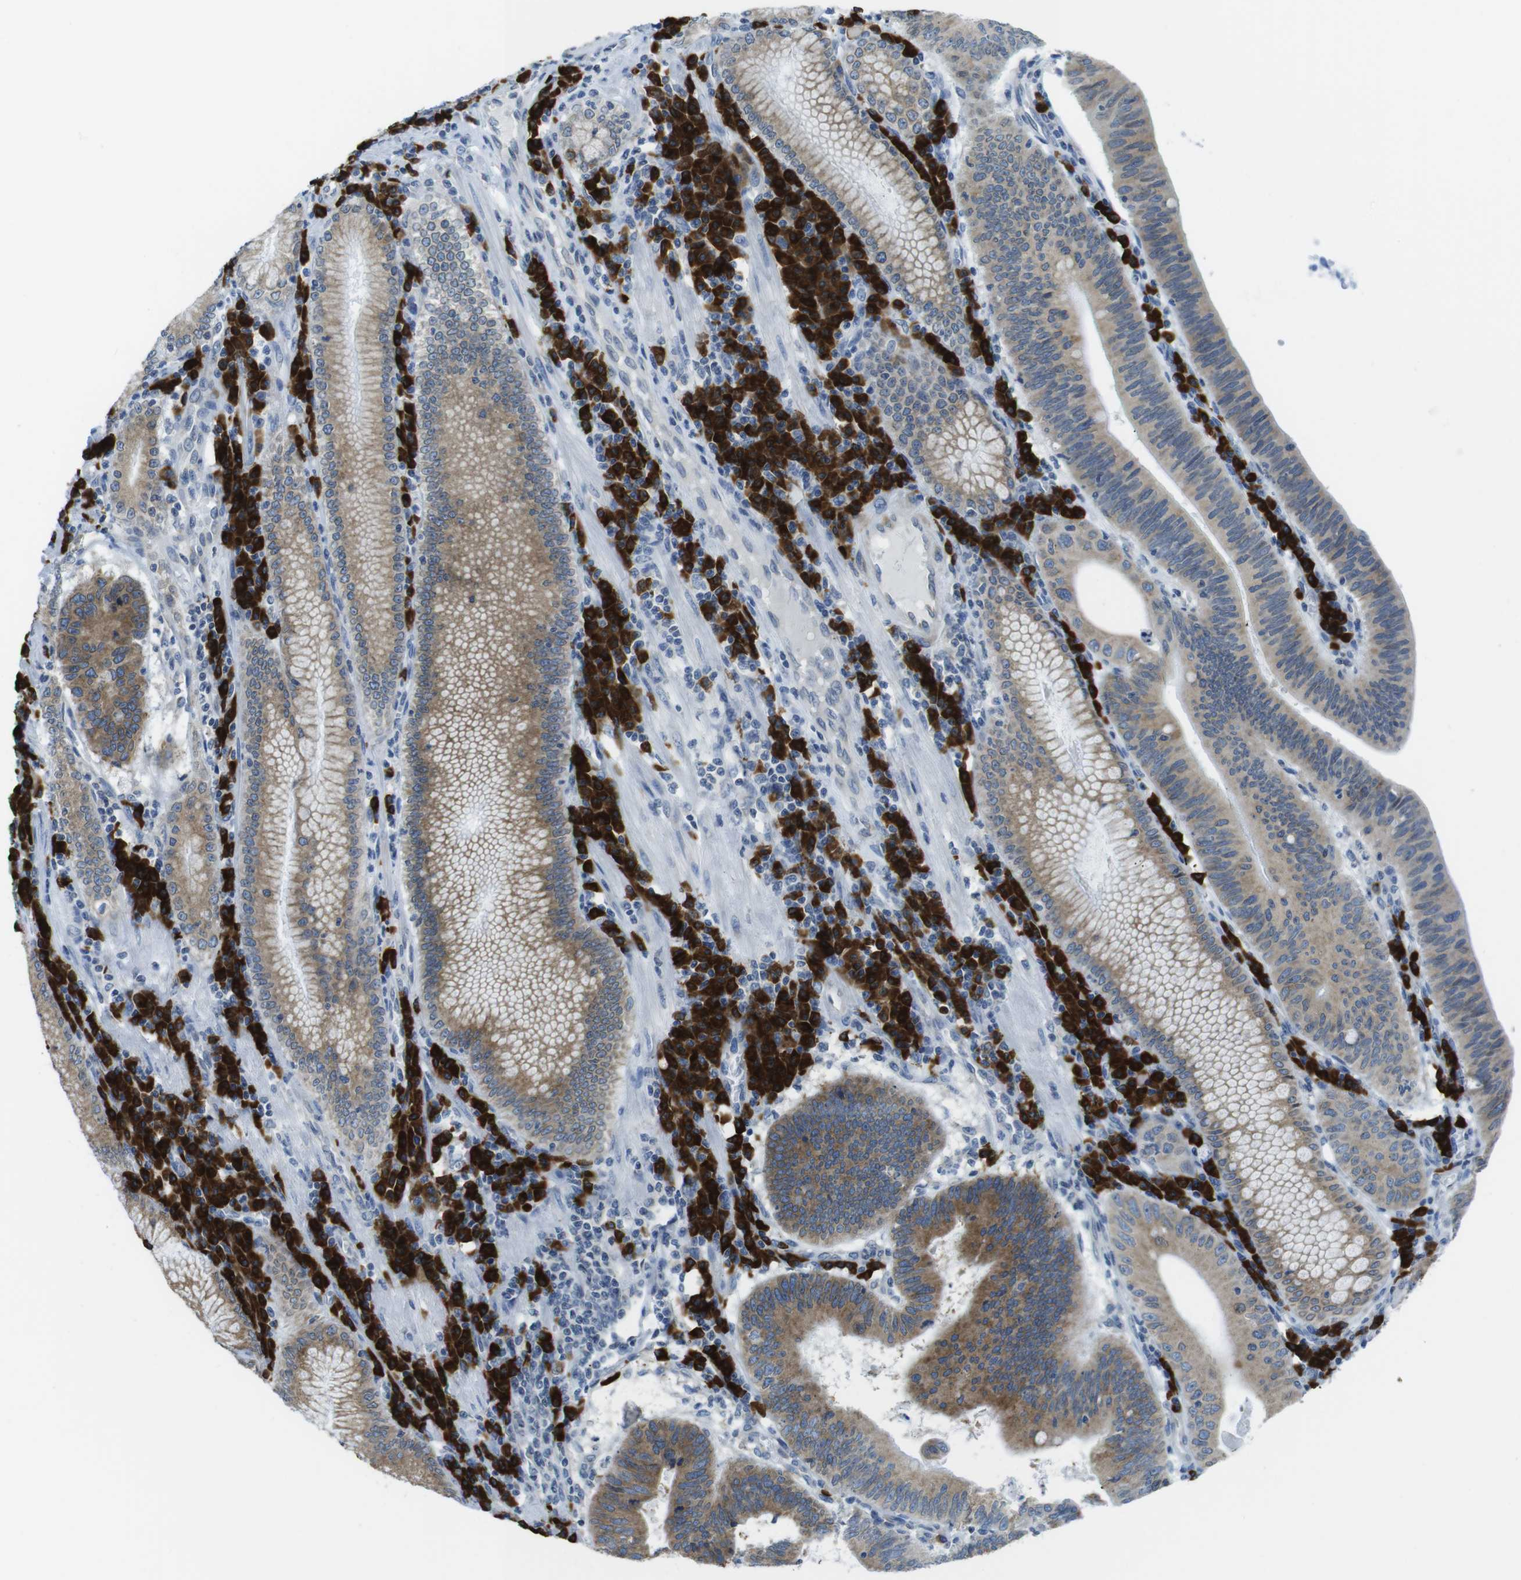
{"staining": {"intensity": "moderate", "quantity": ">75%", "location": "cytoplasmic/membranous"}, "tissue": "stomach cancer", "cell_type": "Tumor cells", "image_type": "cancer", "snomed": [{"axis": "morphology", "description": "Adenocarcinoma, NOS"}, {"axis": "topography", "description": "Stomach"}], "caption": "Stomach adenocarcinoma tissue displays moderate cytoplasmic/membranous positivity in about >75% of tumor cells, visualized by immunohistochemistry.", "gene": "CLPTM1L", "patient": {"sex": "male", "age": 59}}